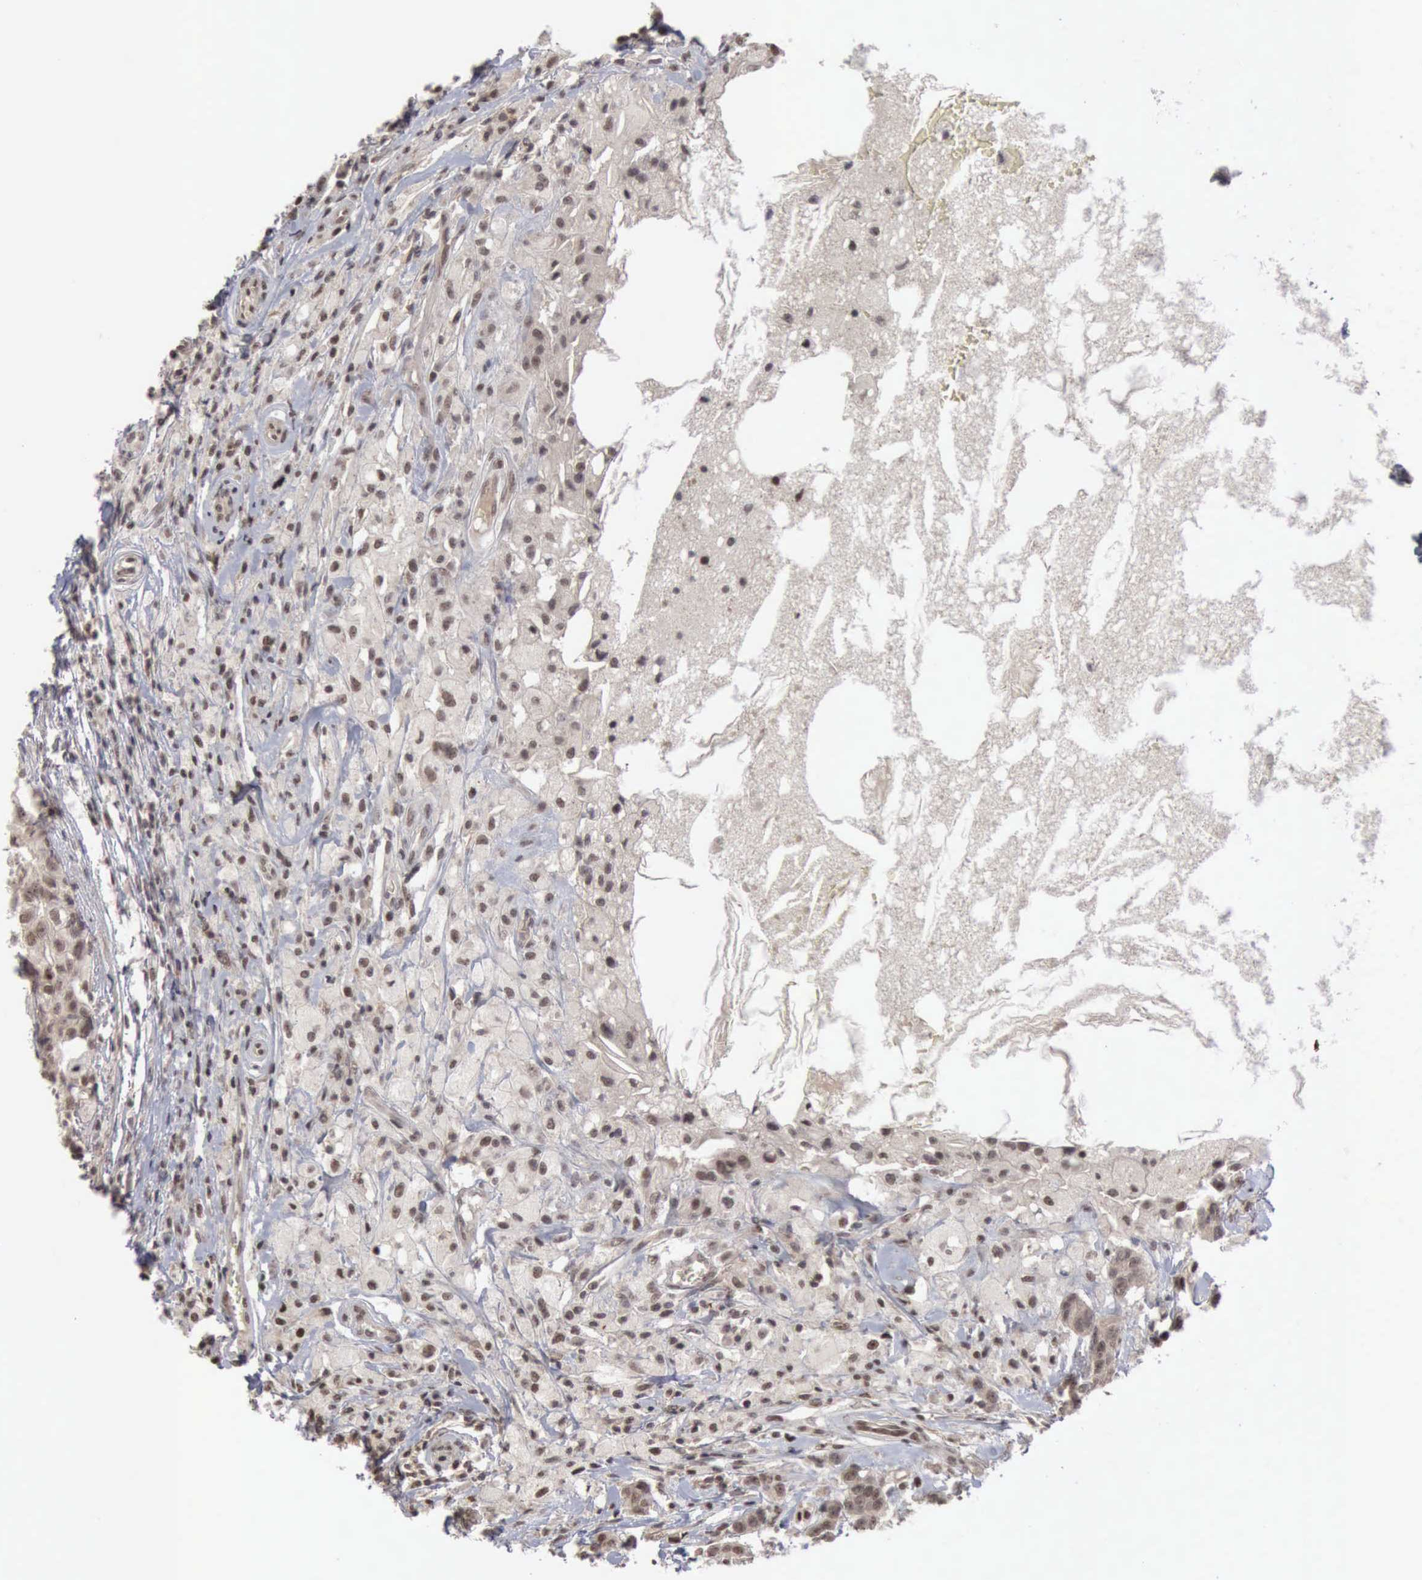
{"staining": {"intensity": "moderate", "quantity": ">75%", "location": "nuclear"}, "tissue": "breast cancer", "cell_type": "Tumor cells", "image_type": "cancer", "snomed": [{"axis": "morphology", "description": "Duct carcinoma"}, {"axis": "topography", "description": "Breast"}], "caption": "Brown immunohistochemical staining in infiltrating ductal carcinoma (breast) displays moderate nuclear positivity in approximately >75% of tumor cells. (brown staining indicates protein expression, while blue staining denotes nuclei).", "gene": "CDKN2A", "patient": {"sex": "female", "age": 27}}